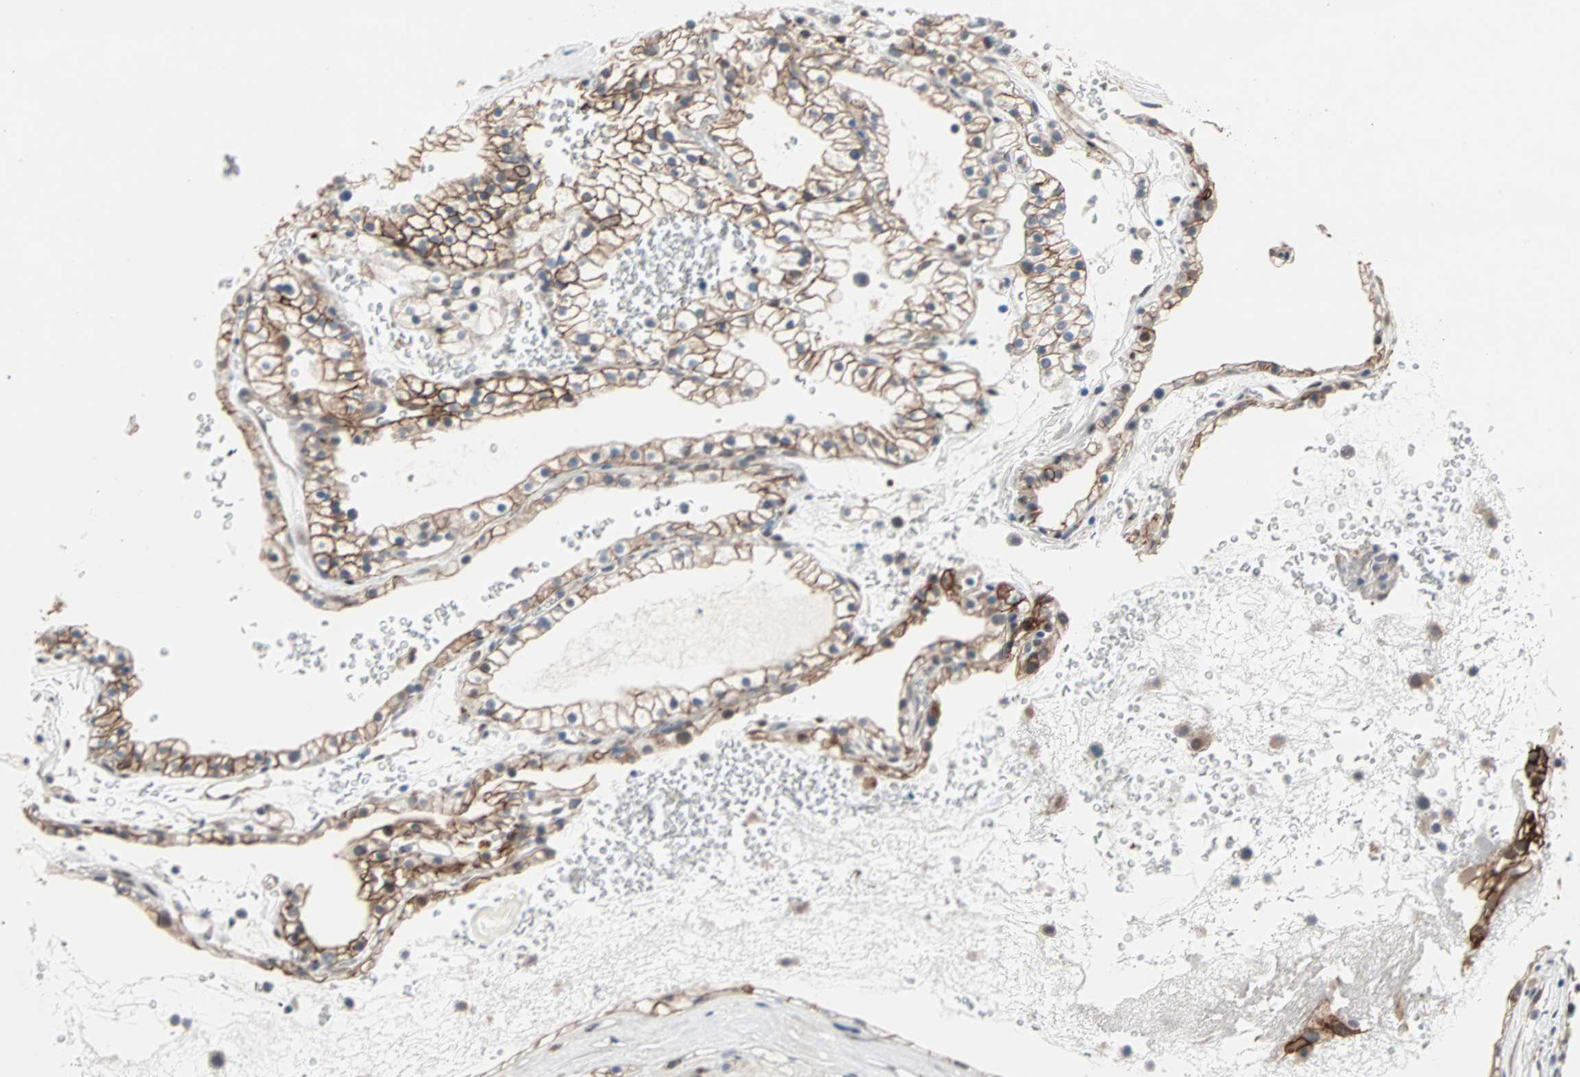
{"staining": {"intensity": "moderate", "quantity": ">75%", "location": "cytoplasmic/membranous"}, "tissue": "renal cancer", "cell_type": "Tumor cells", "image_type": "cancer", "snomed": [{"axis": "morphology", "description": "Adenocarcinoma, NOS"}, {"axis": "topography", "description": "Kidney"}], "caption": "Immunohistochemistry (IHC) micrograph of neoplastic tissue: adenocarcinoma (renal) stained using IHC demonstrates medium levels of moderate protein expression localized specifically in the cytoplasmic/membranous of tumor cells, appearing as a cytoplasmic/membranous brown color.", "gene": "CAND2", "patient": {"sex": "female", "age": 41}}